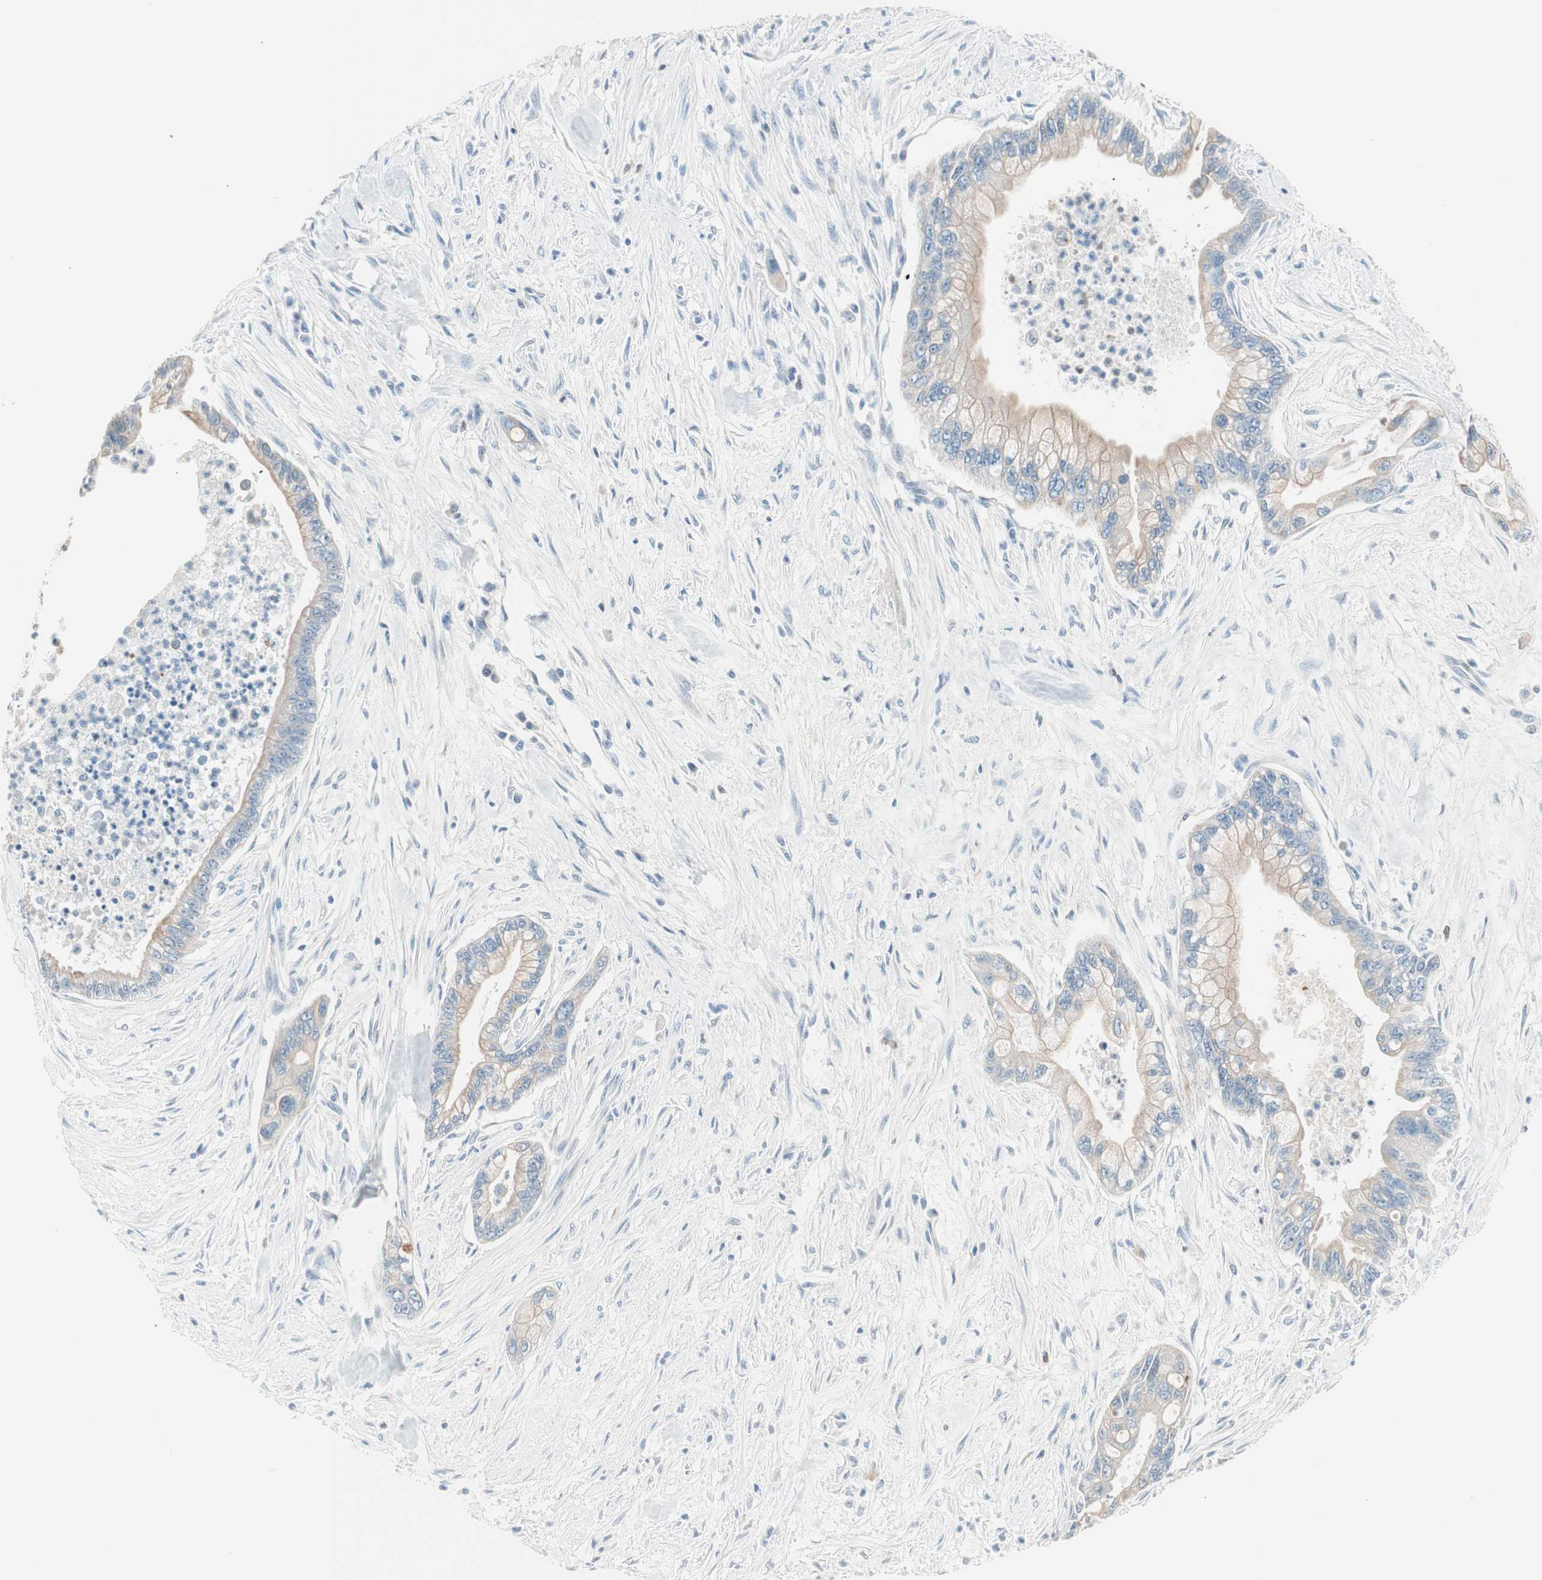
{"staining": {"intensity": "weak", "quantity": ">75%", "location": "cytoplasmic/membranous"}, "tissue": "pancreatic cancer", "cell_type": "Tumor cells", "image_type": "cancer", "snomed": [{"axis": "morphology", "description": "Adenocarcinoma, NOS"}, {"axis": "topography", "description": "Pancreas"}], "caption": "An immunohistochemistry histopathology image of neoplastic tissue is shown. Protein staining in brown shows weak cytoplasmic/membranous positivity in pancreatic adenocarcinoma within tumor cells. The protein is stained brown, and the nuclei are stained in blue (DAB IHC with brightfield microscopy, high magnification).", "gene": "GNAO1", "patient": {"sex": "male", "age": 70}}